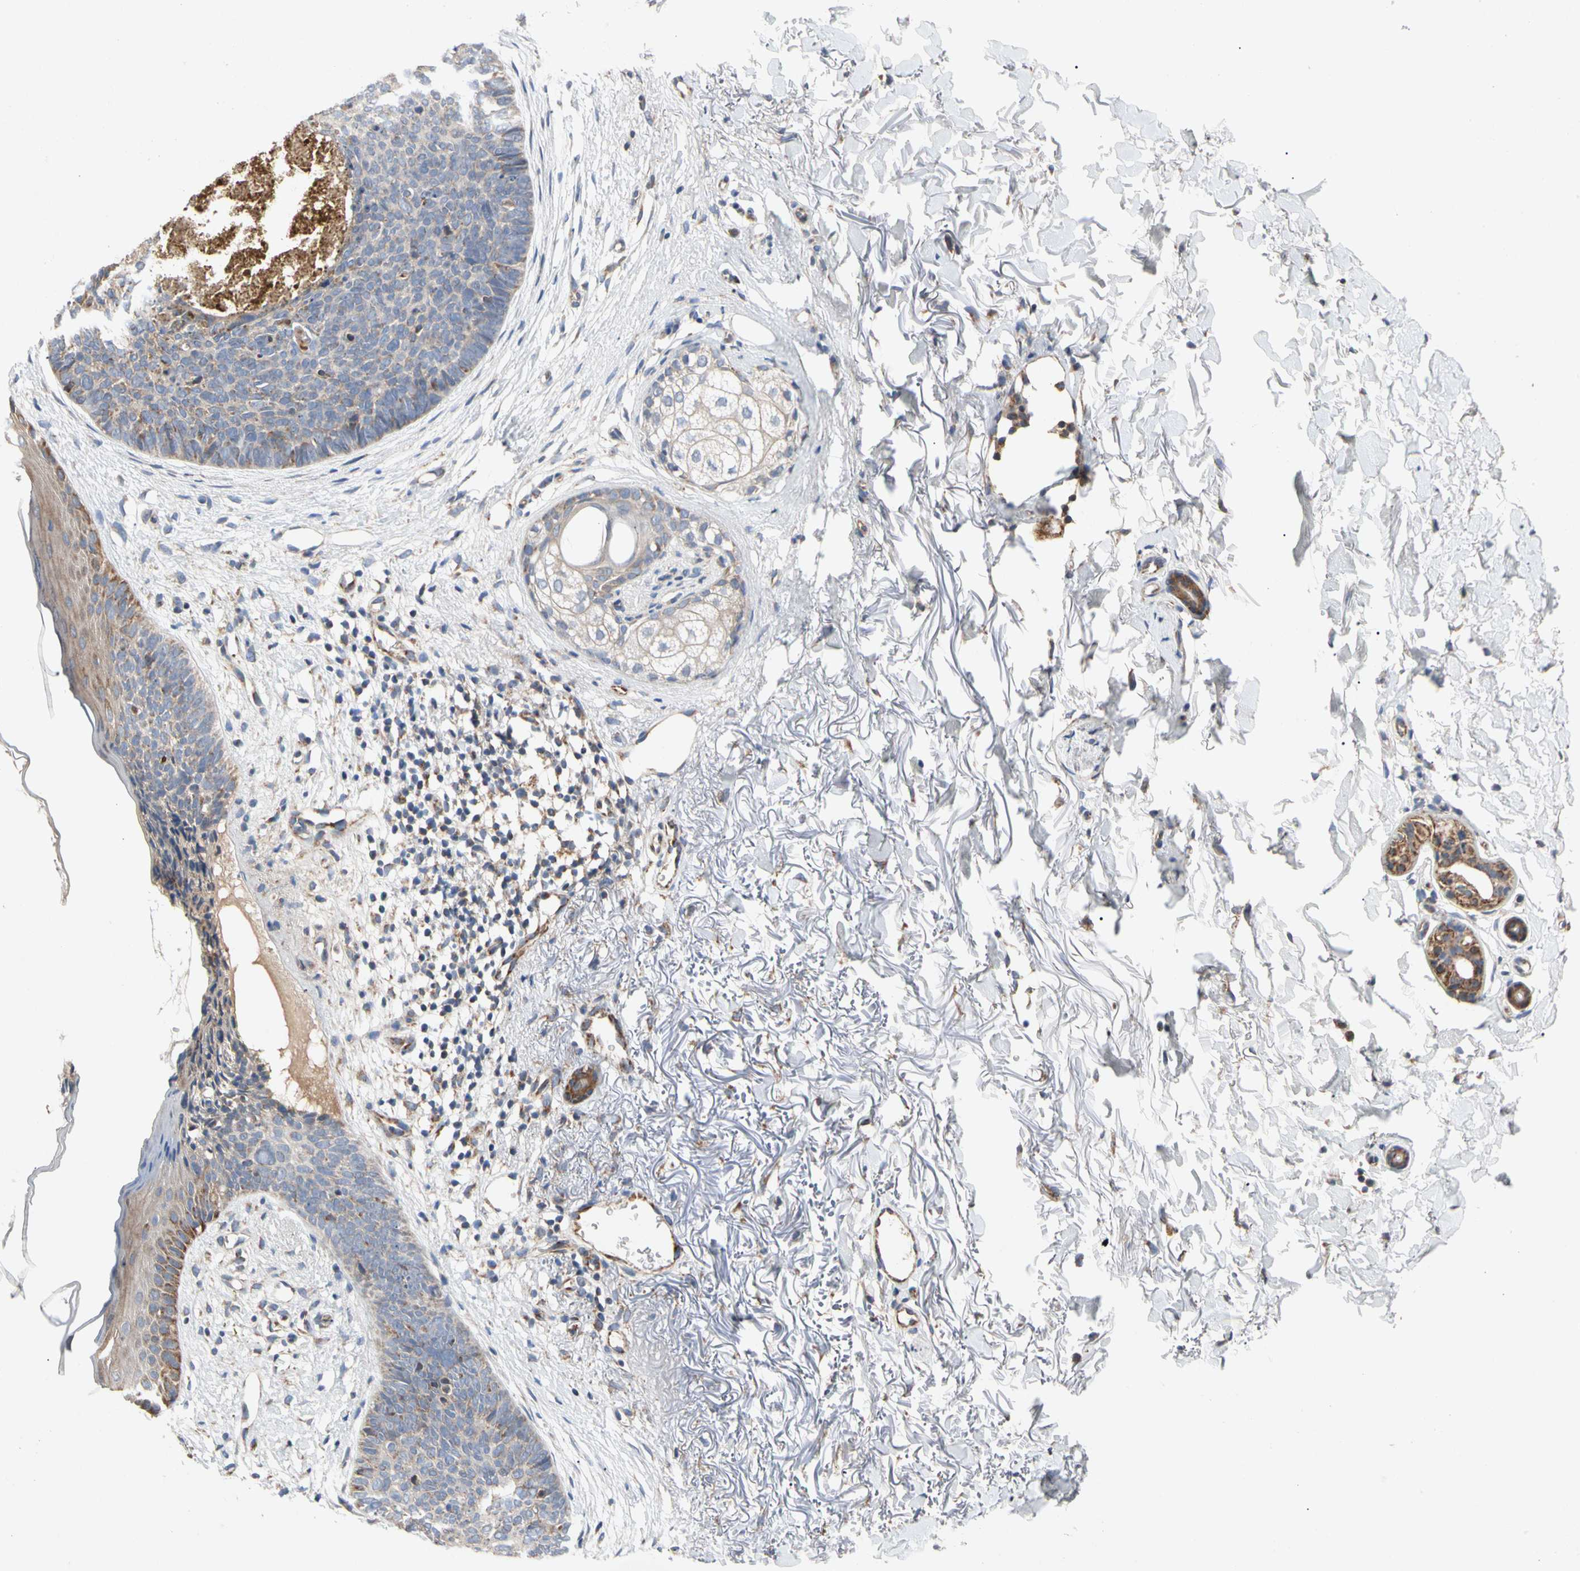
{"staining": {"intensity": "weak", "quantity": ">75%", "location": "cytoplasmic/membranous"}, "tissue": "skin cancer", "cell_type": "Tumor cells", "image_type": "cancer", "snomed": [{"axis": "morphology", "description": "Basal cell carcinoma"}, {"axis": "topography", "description": "Skin"}], "caption": "Protein staining demonstrates weak cytoplasmic/membranous expression in about >75% of tumor cells in skin cancer (basal cell carcinoma). The protein of interest is stained brown, and the nuclei are stained in blue (DAB (3,3'-diaminobenzidine) IHC with brightfield microscopy, high magnification).", "gene": "GPD2", "patient": {"sex": "female", "age": 70}}